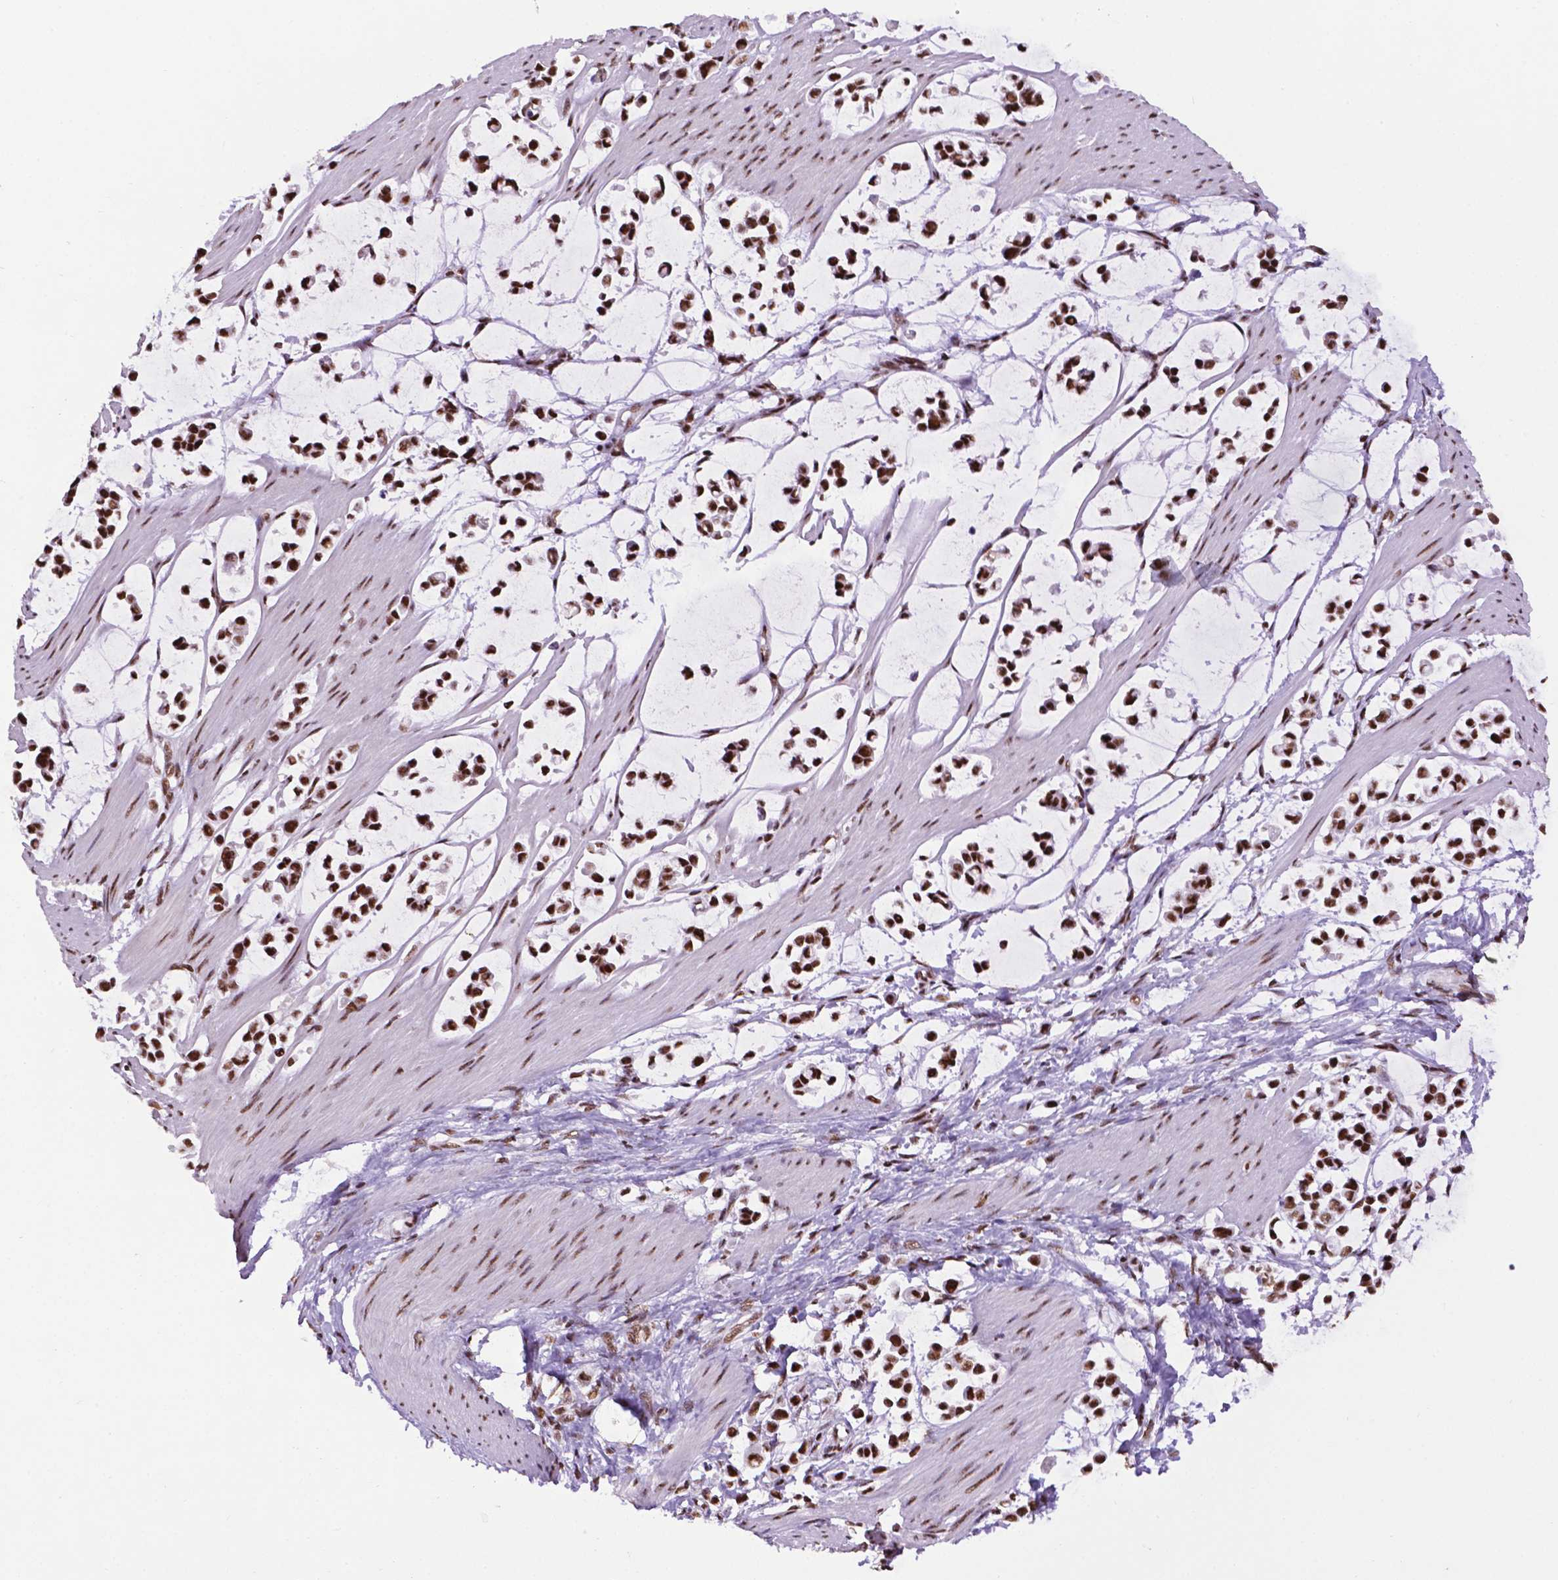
{"staining": {"intensity": "strong", "quantity": ">75%", "location": "nuclear"}, "tissue": "stomach cancer", "cell_type": "Tumor cells", "image_type": "cancer", "snomed": [{"axis": "morphology", "description": "Adenocarcinoma, NOS"}, {"axis": "topography", "description": "Stomach"}], "caption": "Brown immunohistochemical staining in adenocarcinoma (stomach) demonstrates strong nuclear positivity in about >75% of tumor cells.", "gene": "CCAR2", "patient": {"sex": "male", "age": 82}}